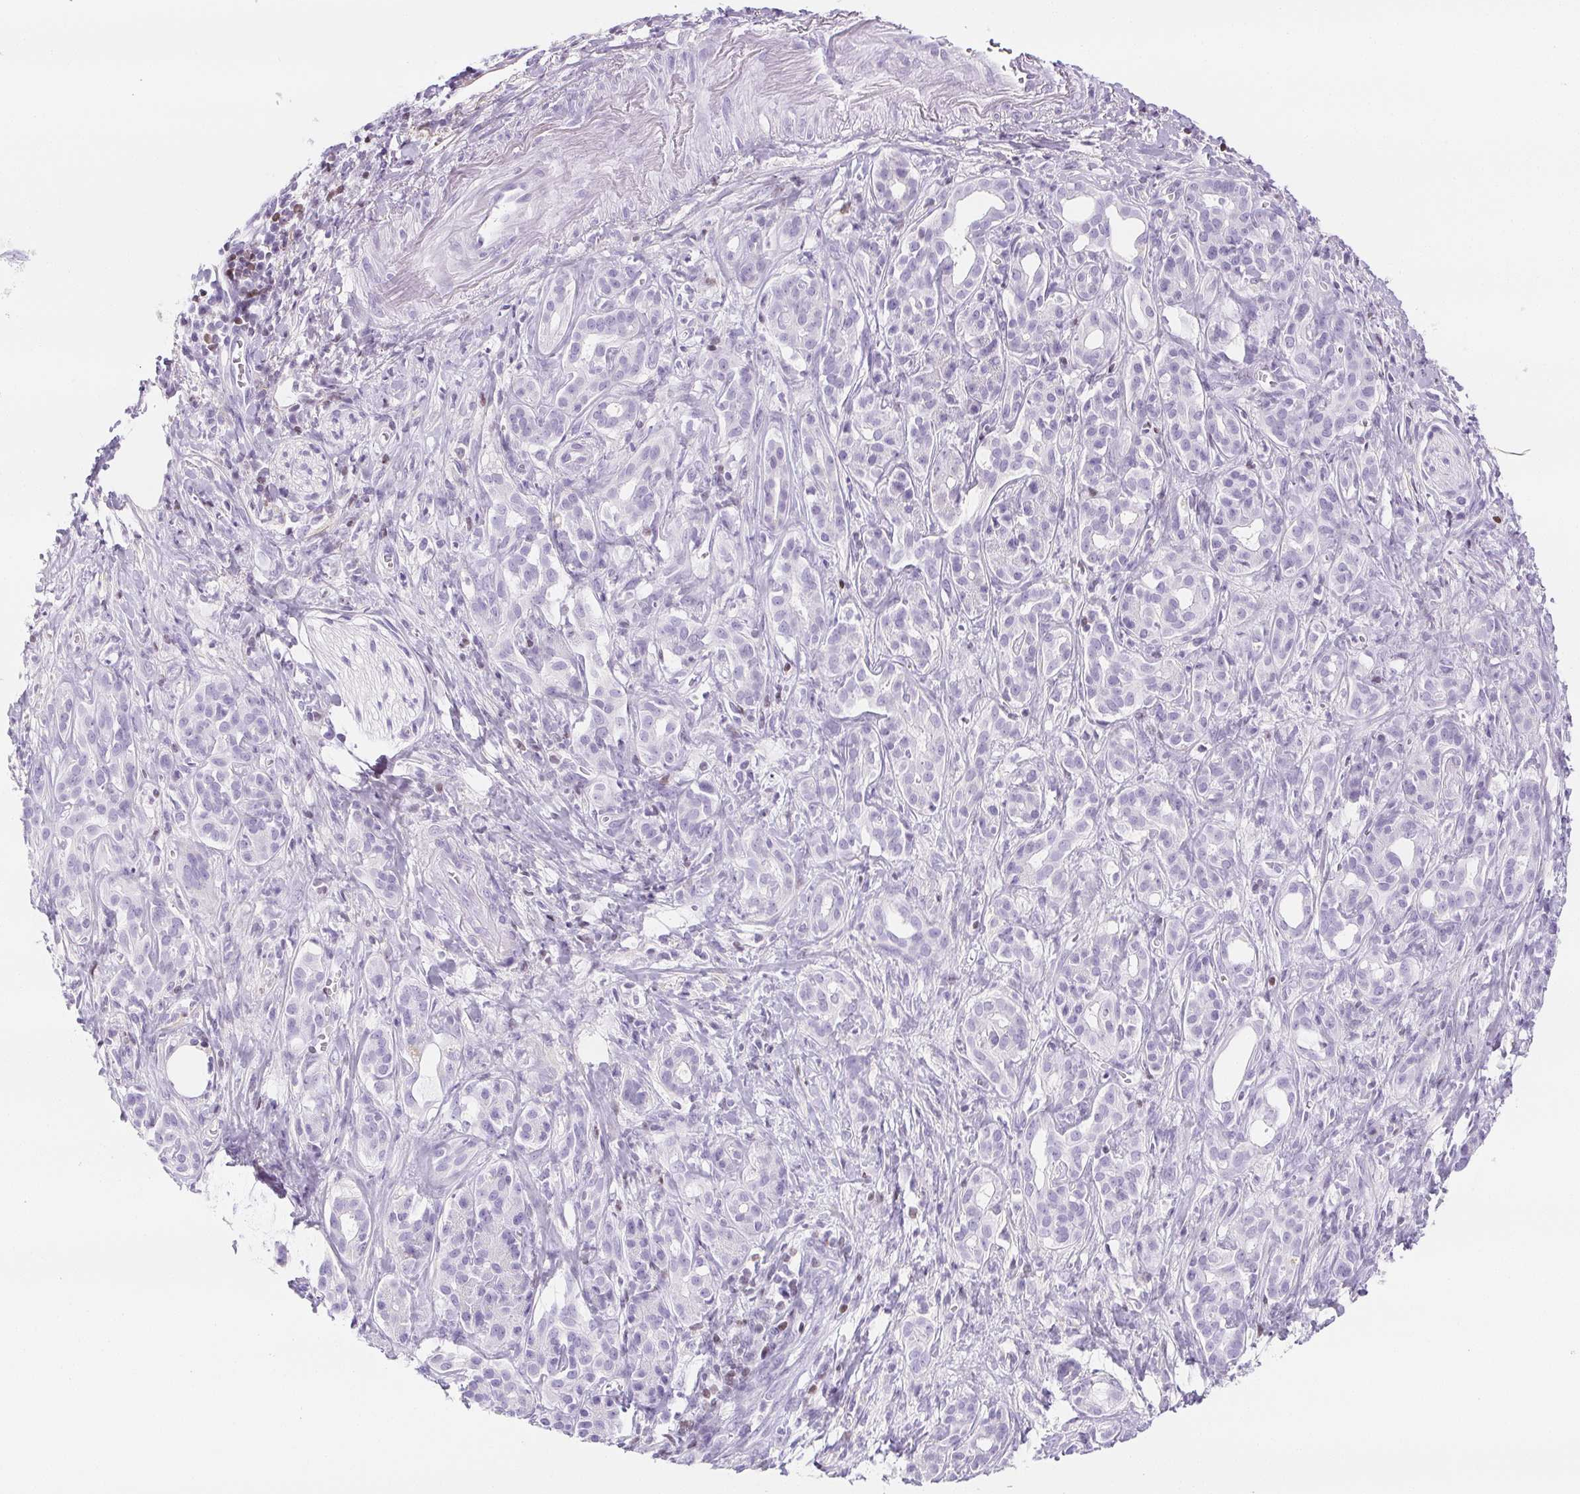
{"staining": {"intensity": "negative", "quantity": "none", "location": "none"}, "tissue": "pancreatic cancer", "cell_type": "Tumor cells", "image_type": "cancer", "snomed": [{"axis": "morphology", "description": "Adenocarcinoma, NOS"}, {"axis": "topography", "description": "Pancreas"}], "caption": "Adenocarcinoma (pancreatic) was stained to show a protein in brown. There is no significant staining in tumor cells.", "gene": "BEND2", "patient": {"sex": "male", "age": 61}}